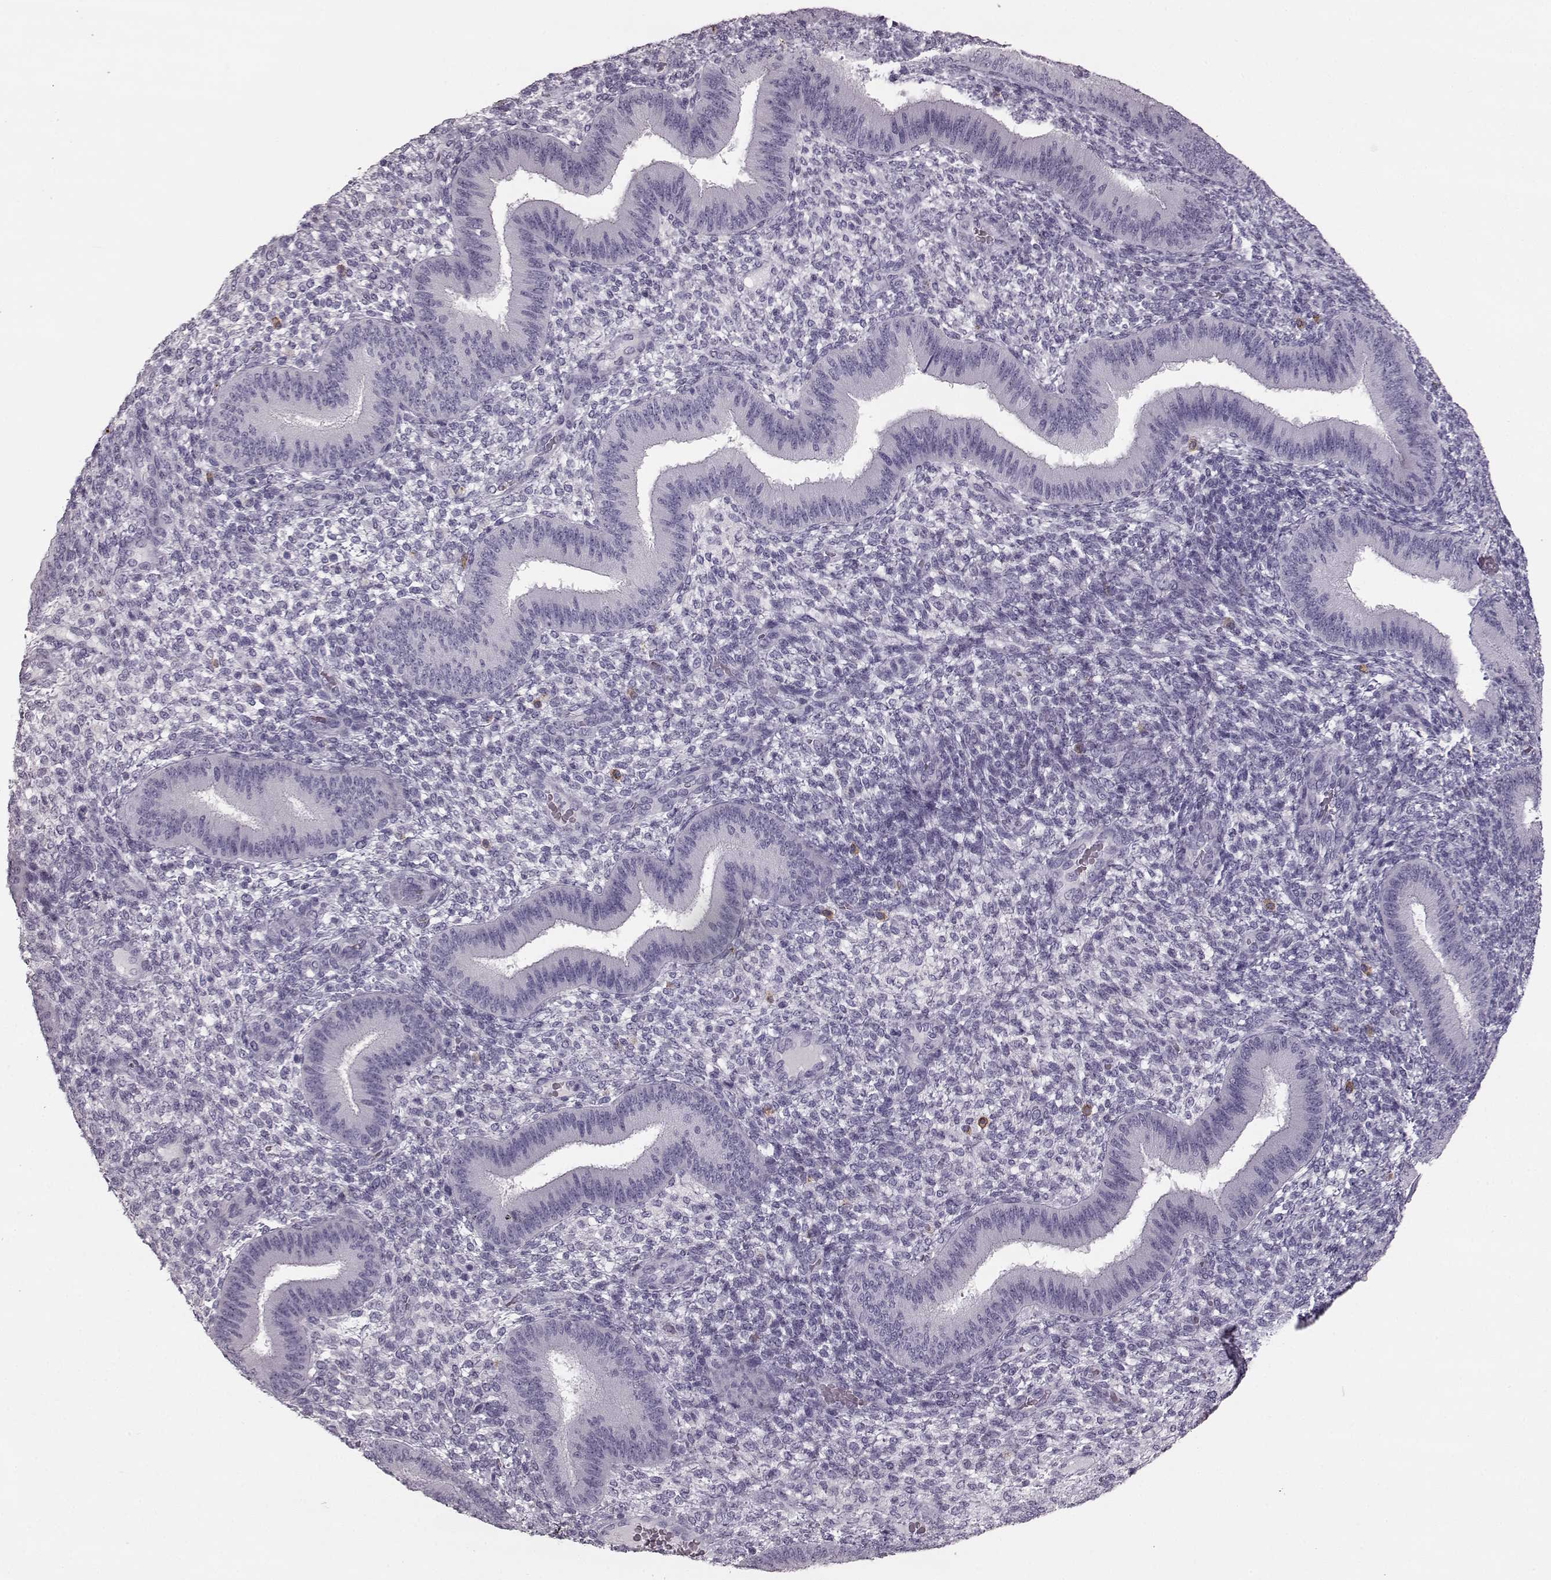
{"staining": {"intensity": "negative", "quantity": "none", "location": "none"}, "tissue": "endometrium", "cell_type": "Cells in endometrial stroma", "image_type": "normal", "snomed": [{"axis": "morphology", "description": "Normal tissue, NOS"}, {"axis": "topography", "description": "Endometrium"}], "caption": "Immunohistochemistry (IHC) micrograph of benign human endometrium stained for a protein (brown), which demonstrates no staining in cells in endometrial stroma. (DAB immunohistochemistry with hematoxylin counter stain).", "gene": "NPTXR", "patient": {"sex": "female", "age": 39}}